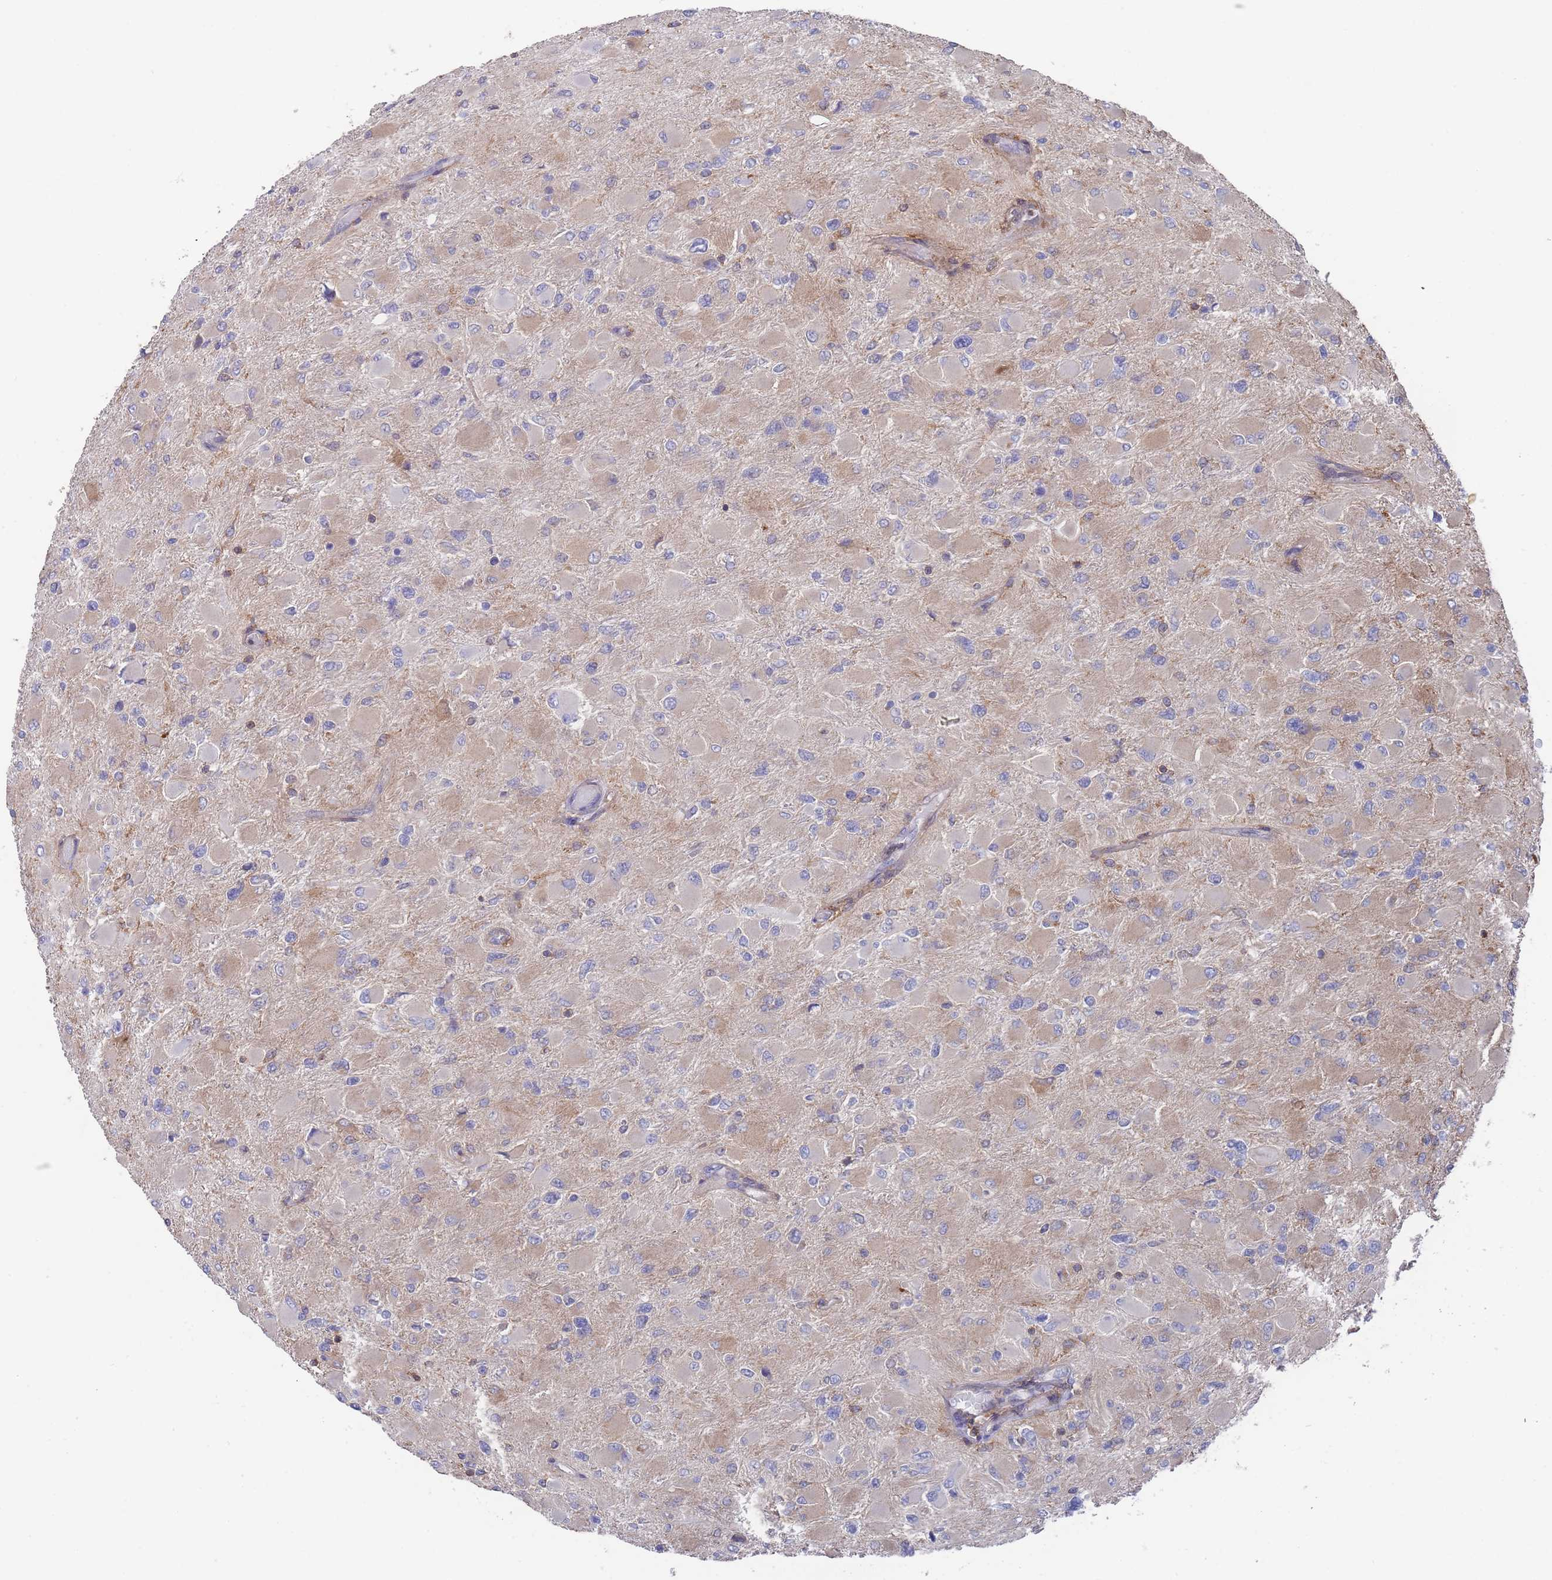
{"staining": {"intensity": "weak", "quantity": "<25%", "location": "cytoplasmic/membranous"}, "tissue": "glioma", "cell_type": "Tumor cells", "image_type": "cancer", "snomed": [{"axis": "morphology", "description": "Glioma, malignant, High grade"}, {"axis": "topography", "description": "Cerebral cortex"}], "caption": "Immunohistochemistry of human glioma shows no expression in tumor cells.", "gene": "SCCPDH", "patient": {"sex": "female", "age": 36}}